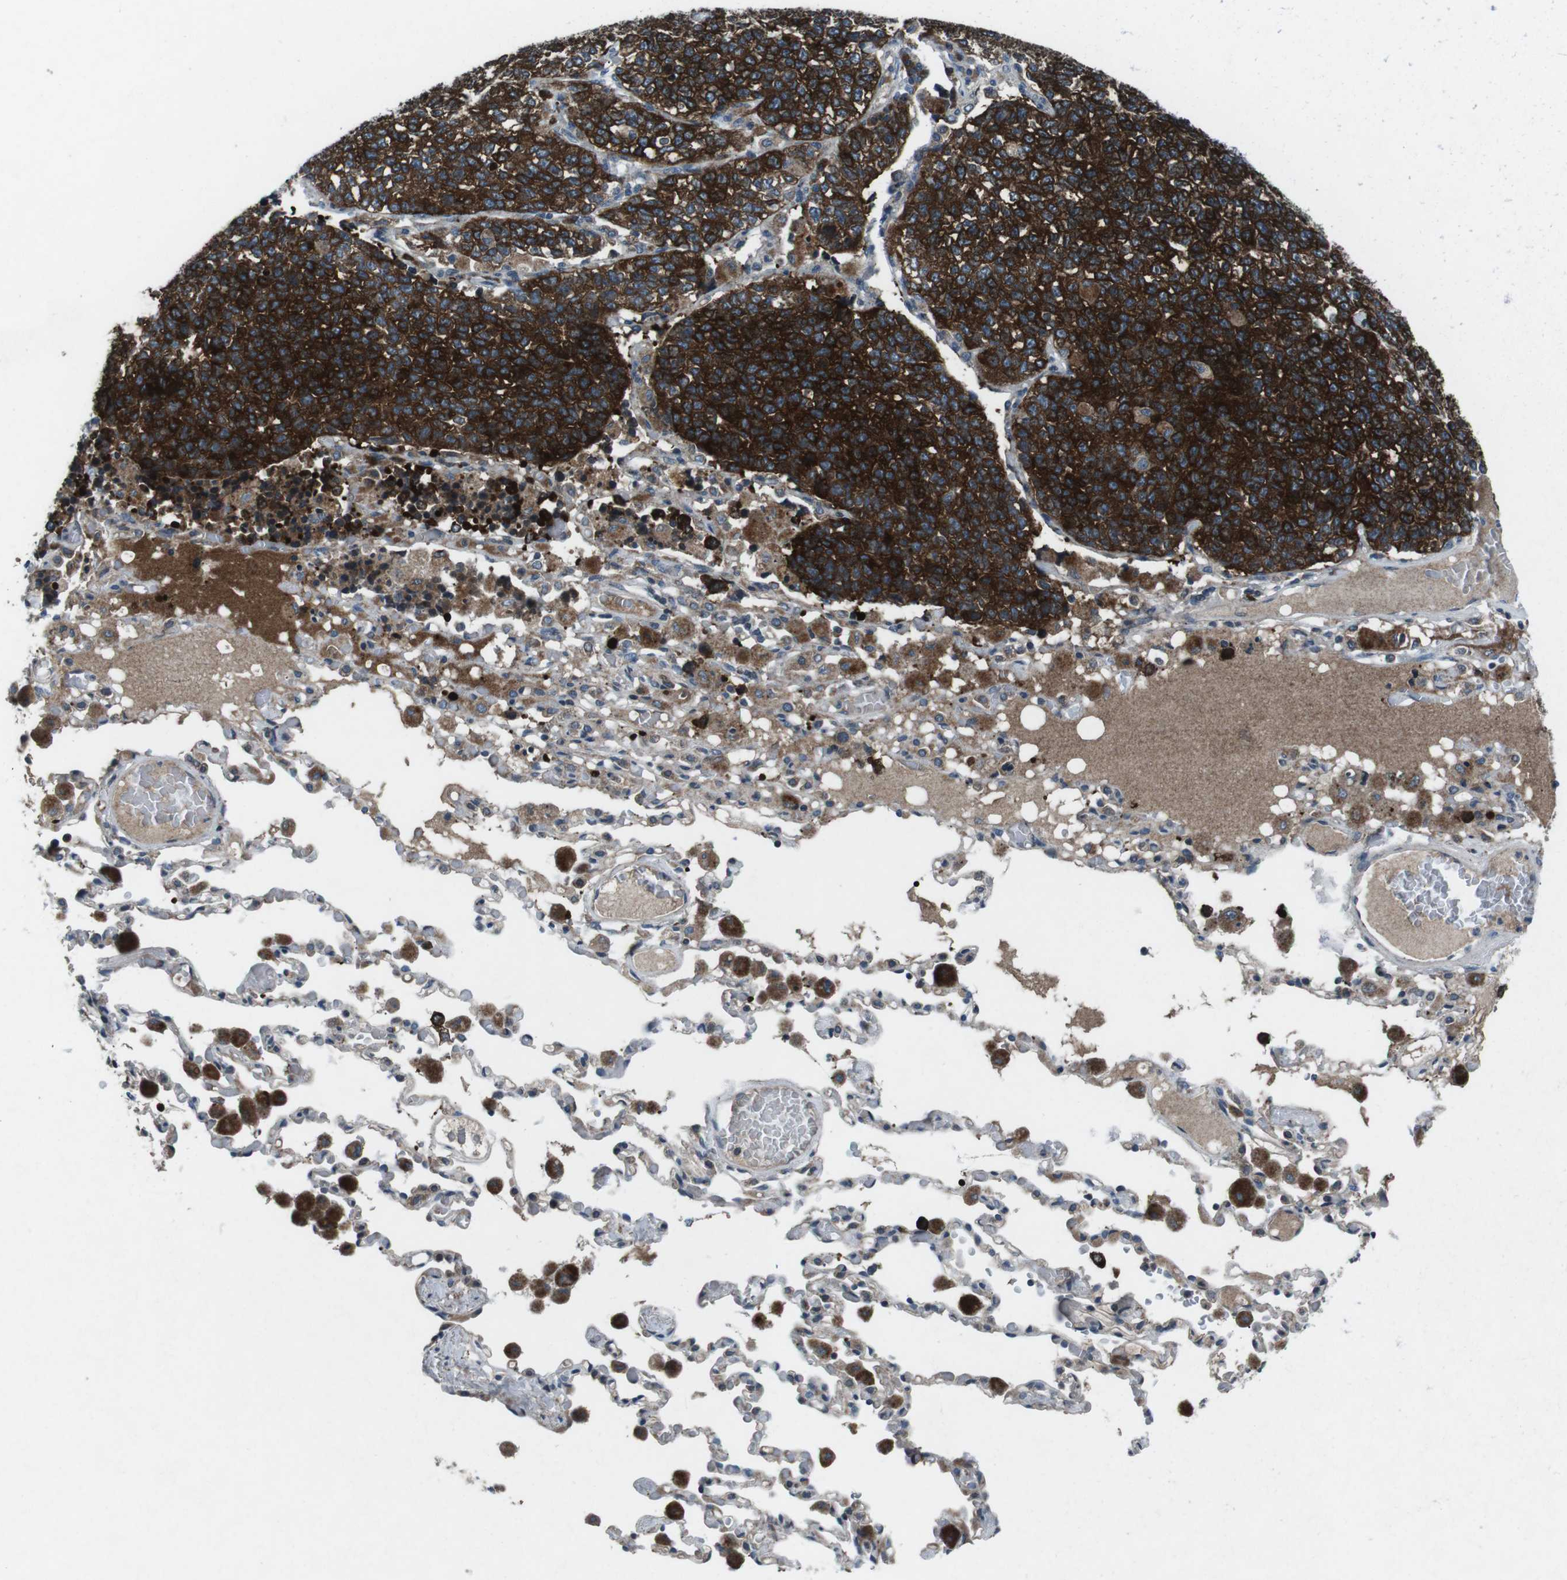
{"staining": {"intensity": "strong", "quantity": ">75%", "location": "cytoplasmic/membranous"}, "tissue": "lung cancer", "cell_type": "Tumor cells", "image_type": "cancer", "snomed": [{"axis": "morphology", "description": "Adenocarcinoma, NOS"}, {"axis": "topography", "description": "Lung"}], "caption": "Lung adenocarcinoma stained with a protein marker exhibits strong staining in tumor cells.", "gene": "CDK16", "patient": {"sex": "male", "age": 49}}